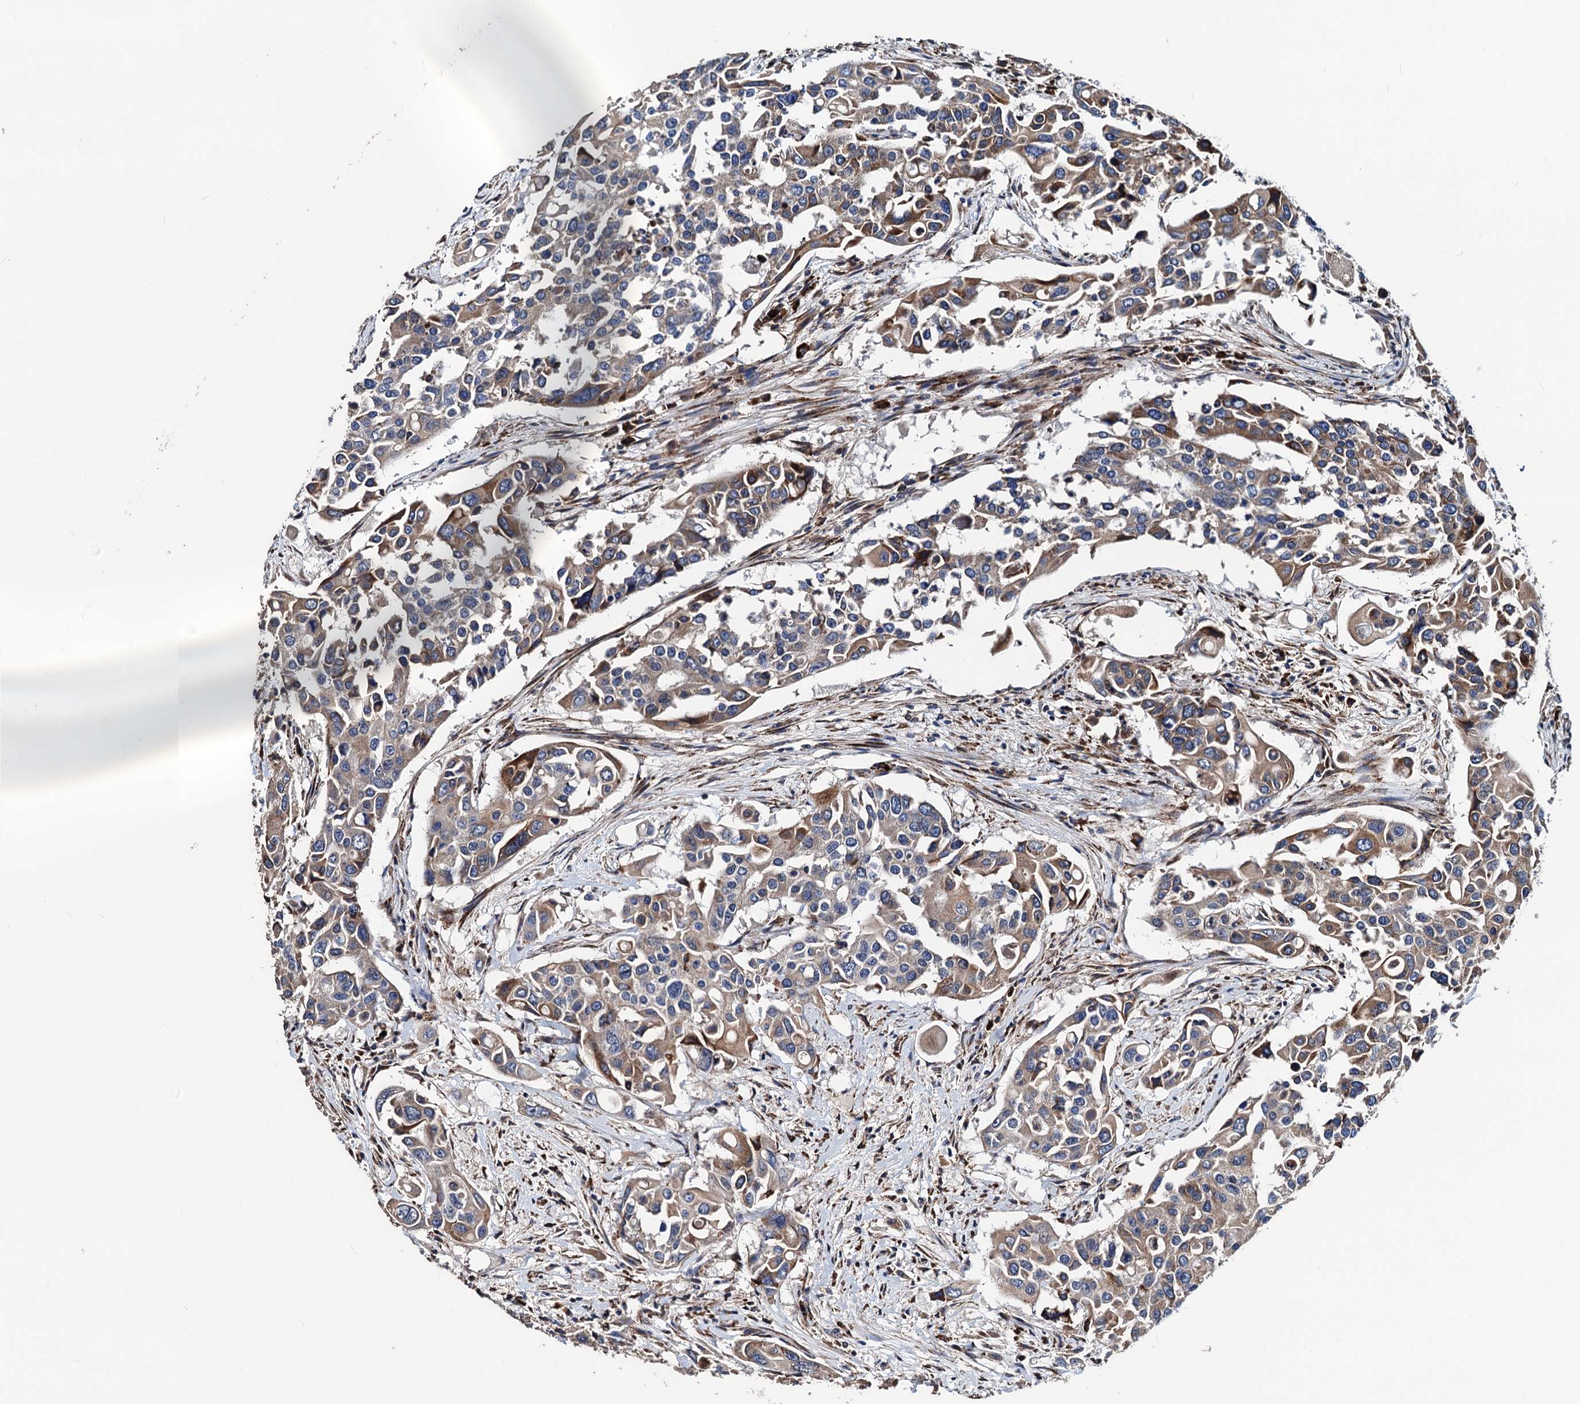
{"staining": {"intensity": "moderate", "quantity": "25%-75%", "location": "cytoplasmic/membranous"}, "tissue": "colorectal cancer", "cell_type": "Tumor cells", "image_type": "cancer", "snomed": [{"axis": "morphology", "description": "Adenocarcinoma, NOS"}, {"axis": "topography", "description": "Colon"}], "caption": "Colorectal cancer (adenocarcinoma) was stained to show a protein in brown. There is medium levels of moderate cytoplasmic/membranous staining in about 25%-75% of tumor cells. (DAB (3,3'-diaminobenzidine) = brown stain, brightfield microscopy at high magnification).", "gene": "AKAP11", "patient": {"sex": "male", "age": 77}}